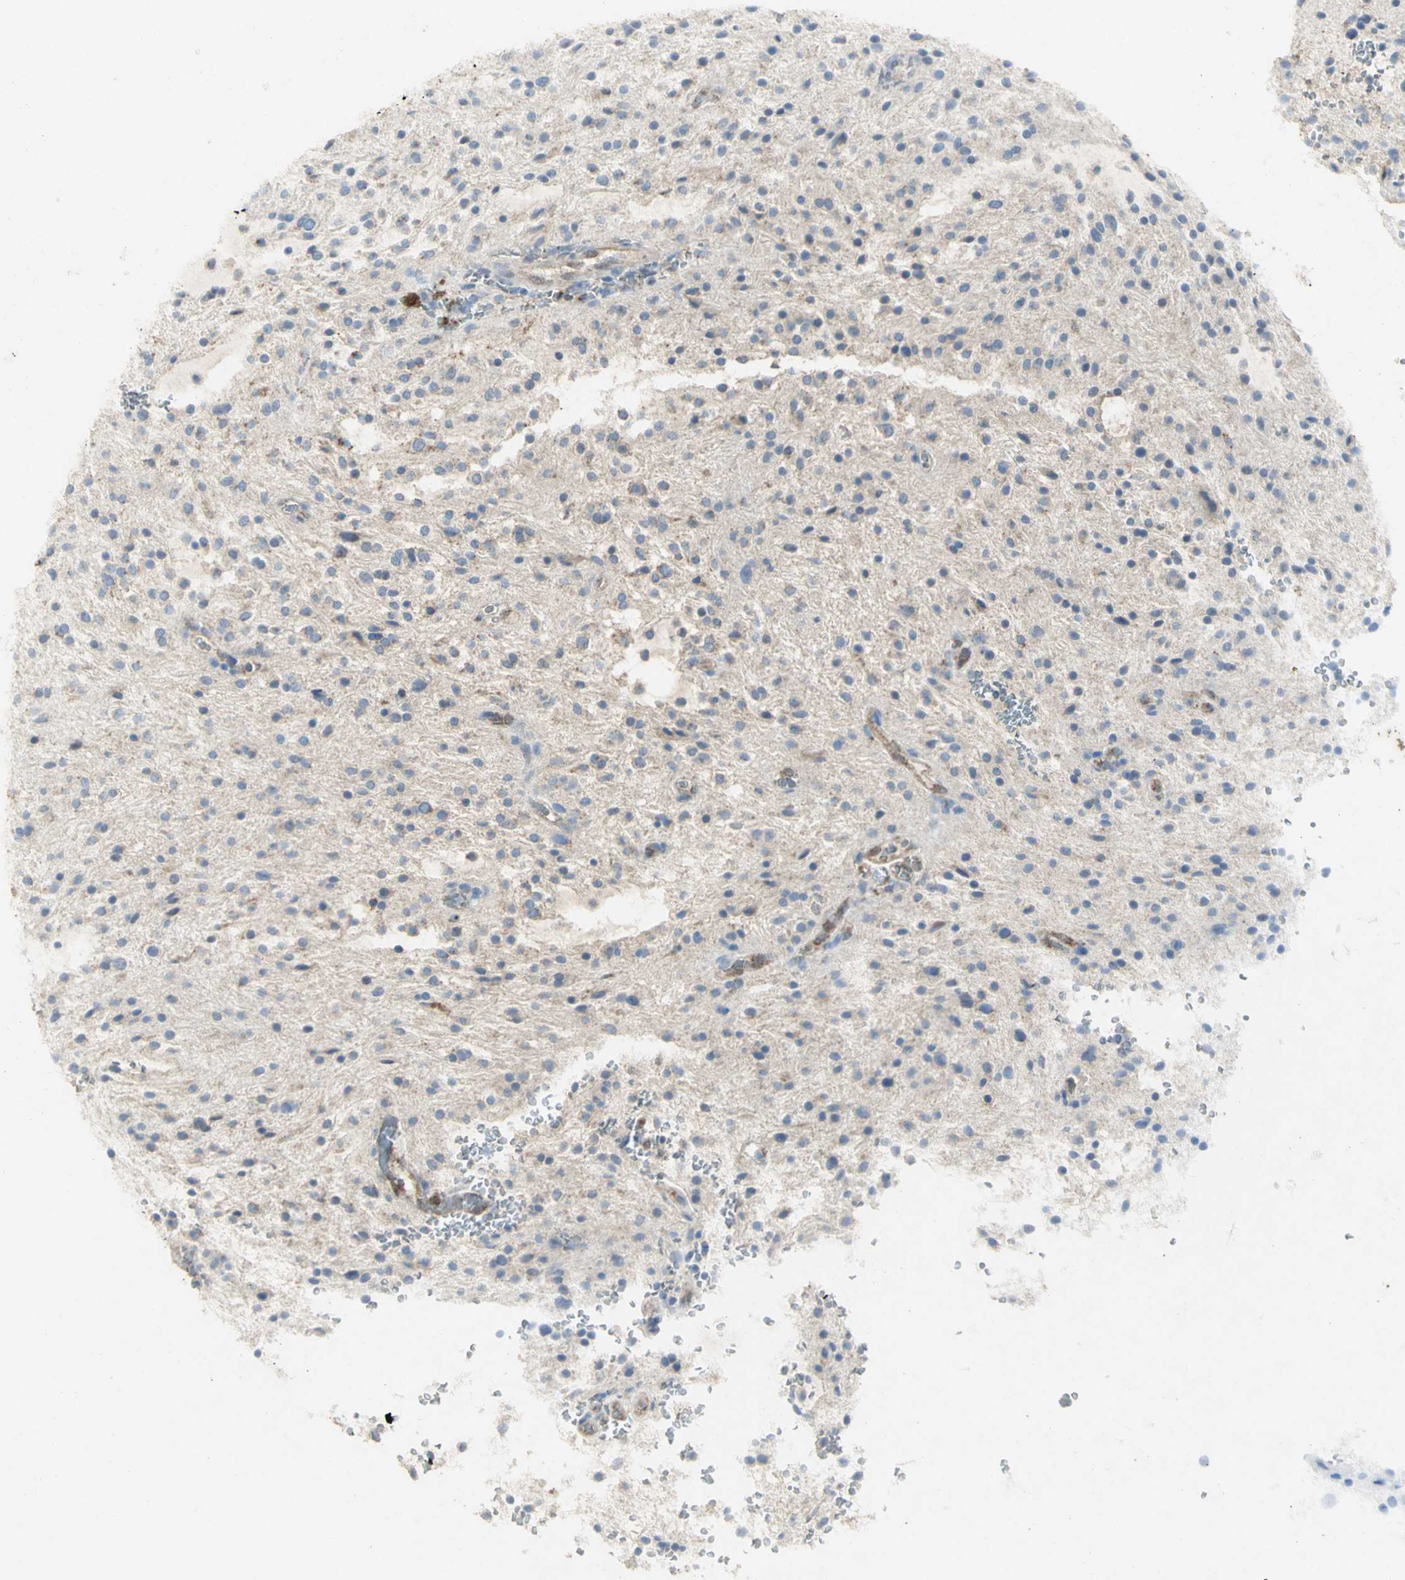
{"staining": {"intensity": "weak", "quantity": "25%-75%", "location": "cytoplasmic/membranous"}, "tissue": "glioma", "cell_type": "Tumor cells", "image_type": "cancer", "snomed": [{"axis": "morphology", "description": "Glioma, malignant, NOS"}, {"axis": "topography", "description": "Cerebellum"}], "caption": "Human glioma (malignant) stained with a brown dye demonstrates weak cytoplasmic/membranous positive staining in approximately 25%-75% of tumor cells.", "gene": "ASB9", "patient": {"sex": "female", "age": 10}}